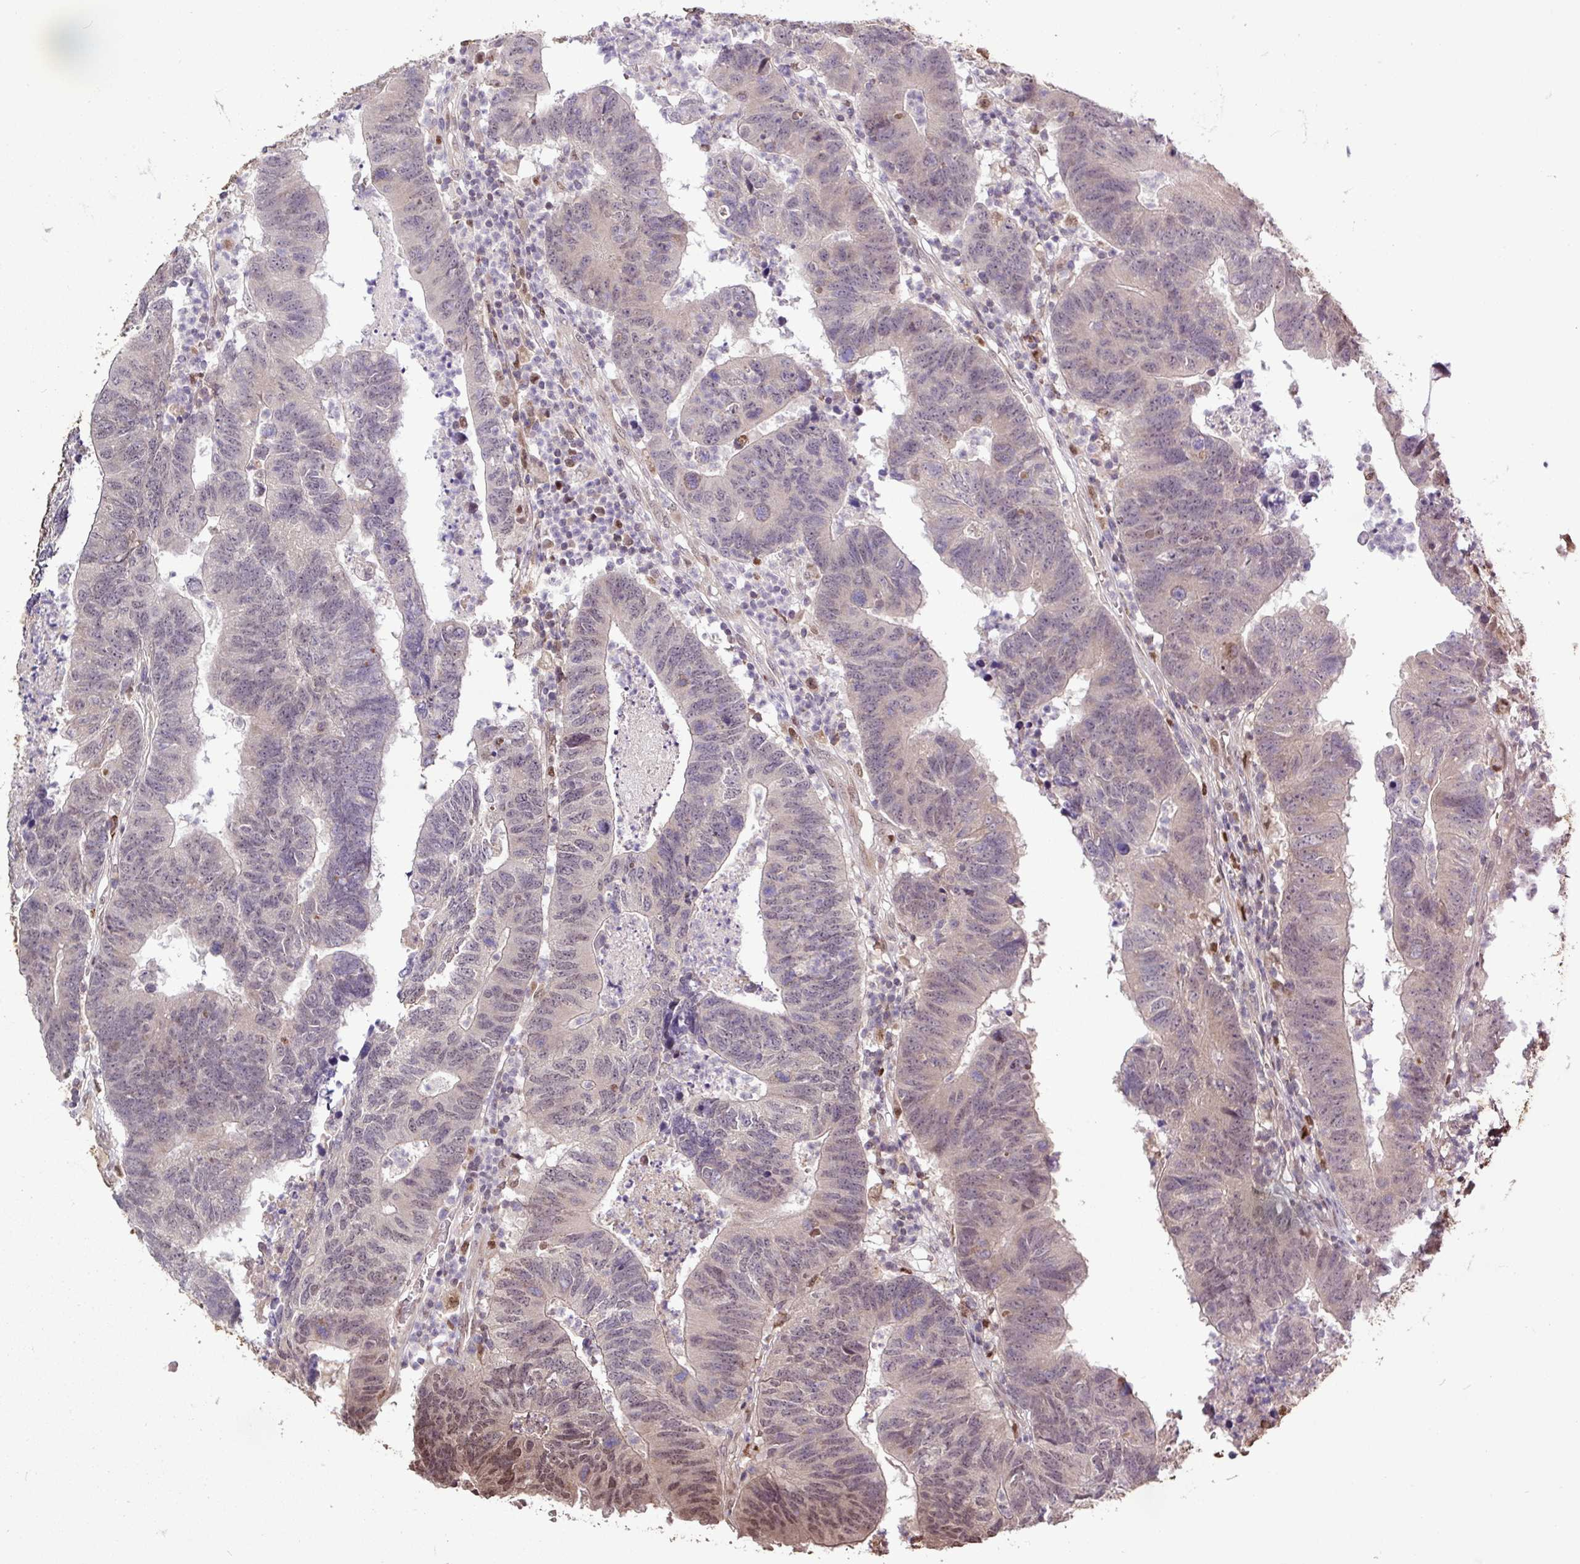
{"staining": {"intensity": "weak", "quantity": "<25%", "location": "cytoplasmic/membranous,nuclear"}, "tissue": "colorectal cancer", "cell_type": "Tumor cells", "image_type": "cancer", "snomed": [{"axis": "morphology", "description": "Adenocarcinoma, NOS"}, {"axis": "topography", "description": "Colon"}], "caption": "DAB immunohistochemical staining of human colorectal adenocarcinoma reveals no significant positivity in tumor cells.", "gene": "SKIC2", "patient": {"sex": "female", "age": 48}}